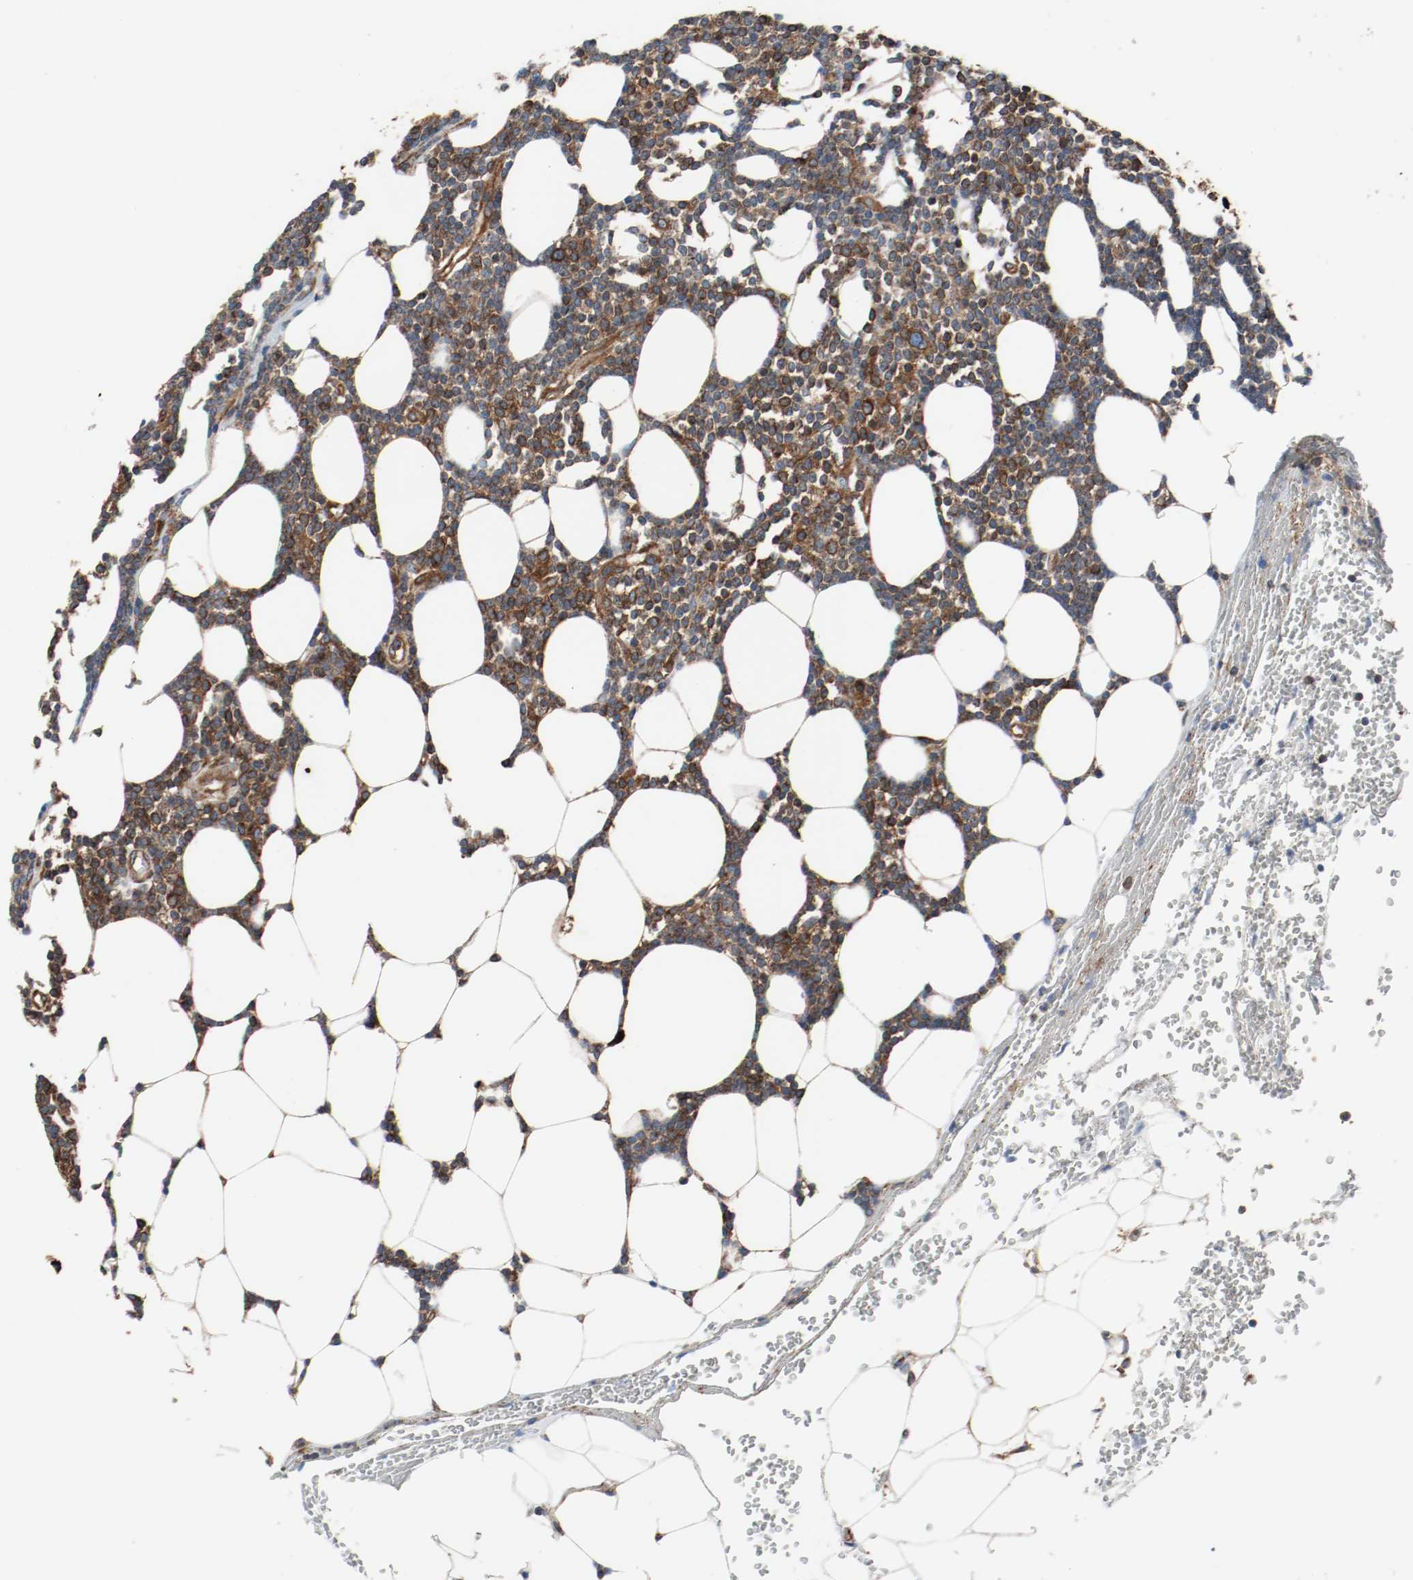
{"staining": {"intensity": "moderate", "quantity": "25%-75%", "location": "cytoplasmic/membranous"}, "tissue": "lymphoma", "cell_type": "Tumor cells", "image_type": "cancer", "snomed": [{"axis": "morphology", "description": "Malignant lymphoma, non-Hodgkin's type, Low grade"}, {"axis": "topography", "description": "Soft tissue"}], "caption": "IHC (DAB) staining of low-grade malignant lymphoma, non-Hodgkin's type reveals moderate cytoplasmic/membranous protein staining in approximately 25%-75% of tumor cells.", "gene": "TUBA3D", "patient": {"sex": "male", "age": 92}}